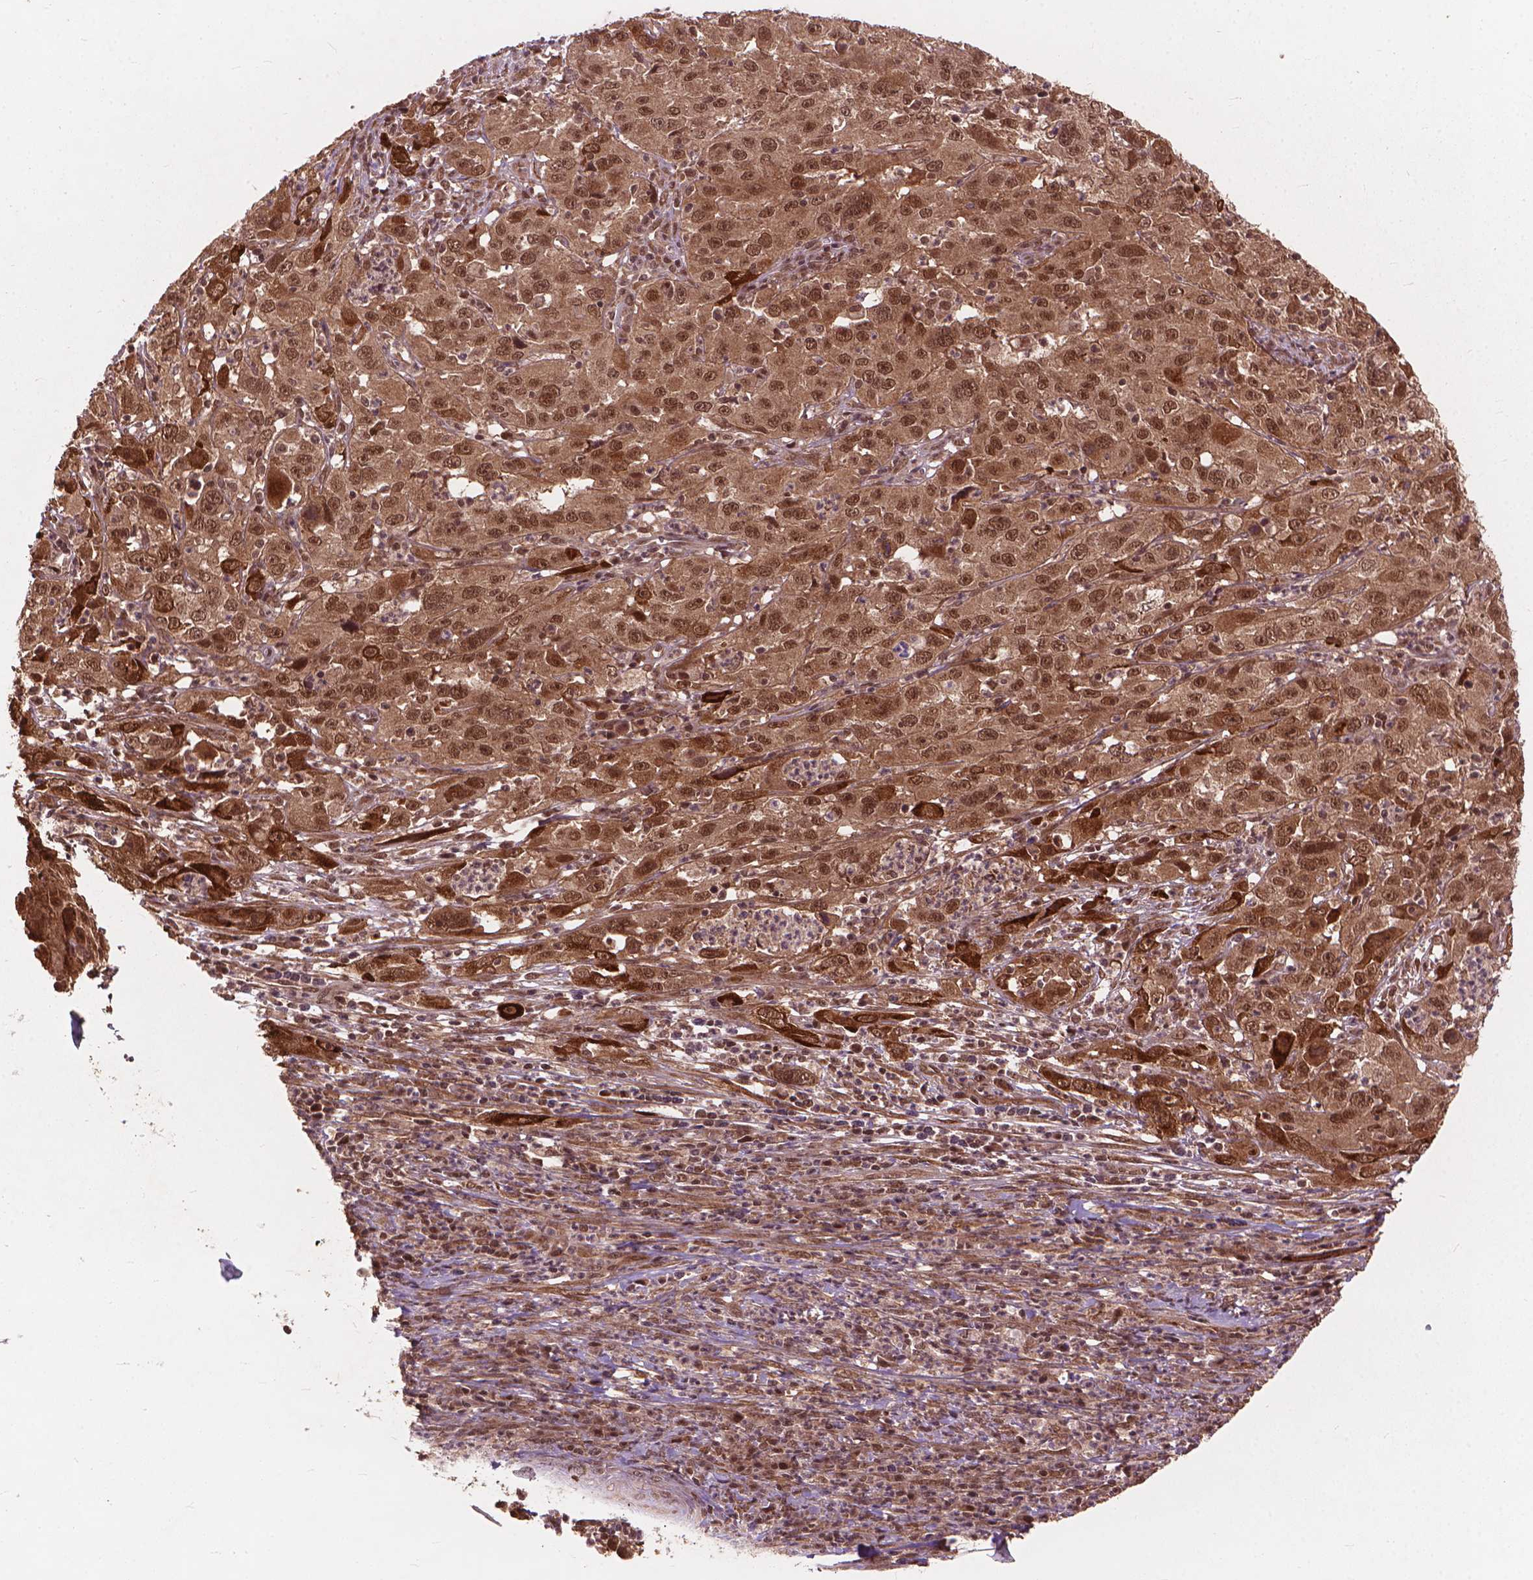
{"staining": {"intensity": "moderate", "quantity": ">75%", "location": "cytoplasmic/membranous,nuclear"}, "tissue": "cervical cancer", "cell_type": "Tumor cells", "image_type": "cancer", "snomed": [{"axis": "morphology", "description": "Squamous cell carcinoma, NOS"}, {"axis": "topography", "description": "Cervix"}], "caption": "Moderate cytoplasmic/membranous and nuclear positivity for a protein is seen in approximately >75% of tumor cells of squamous cell carcinoma (cervical) using immunohistochemistry.", "gene": "SSU72", "patient": {"sex": "female", "age": 32}}